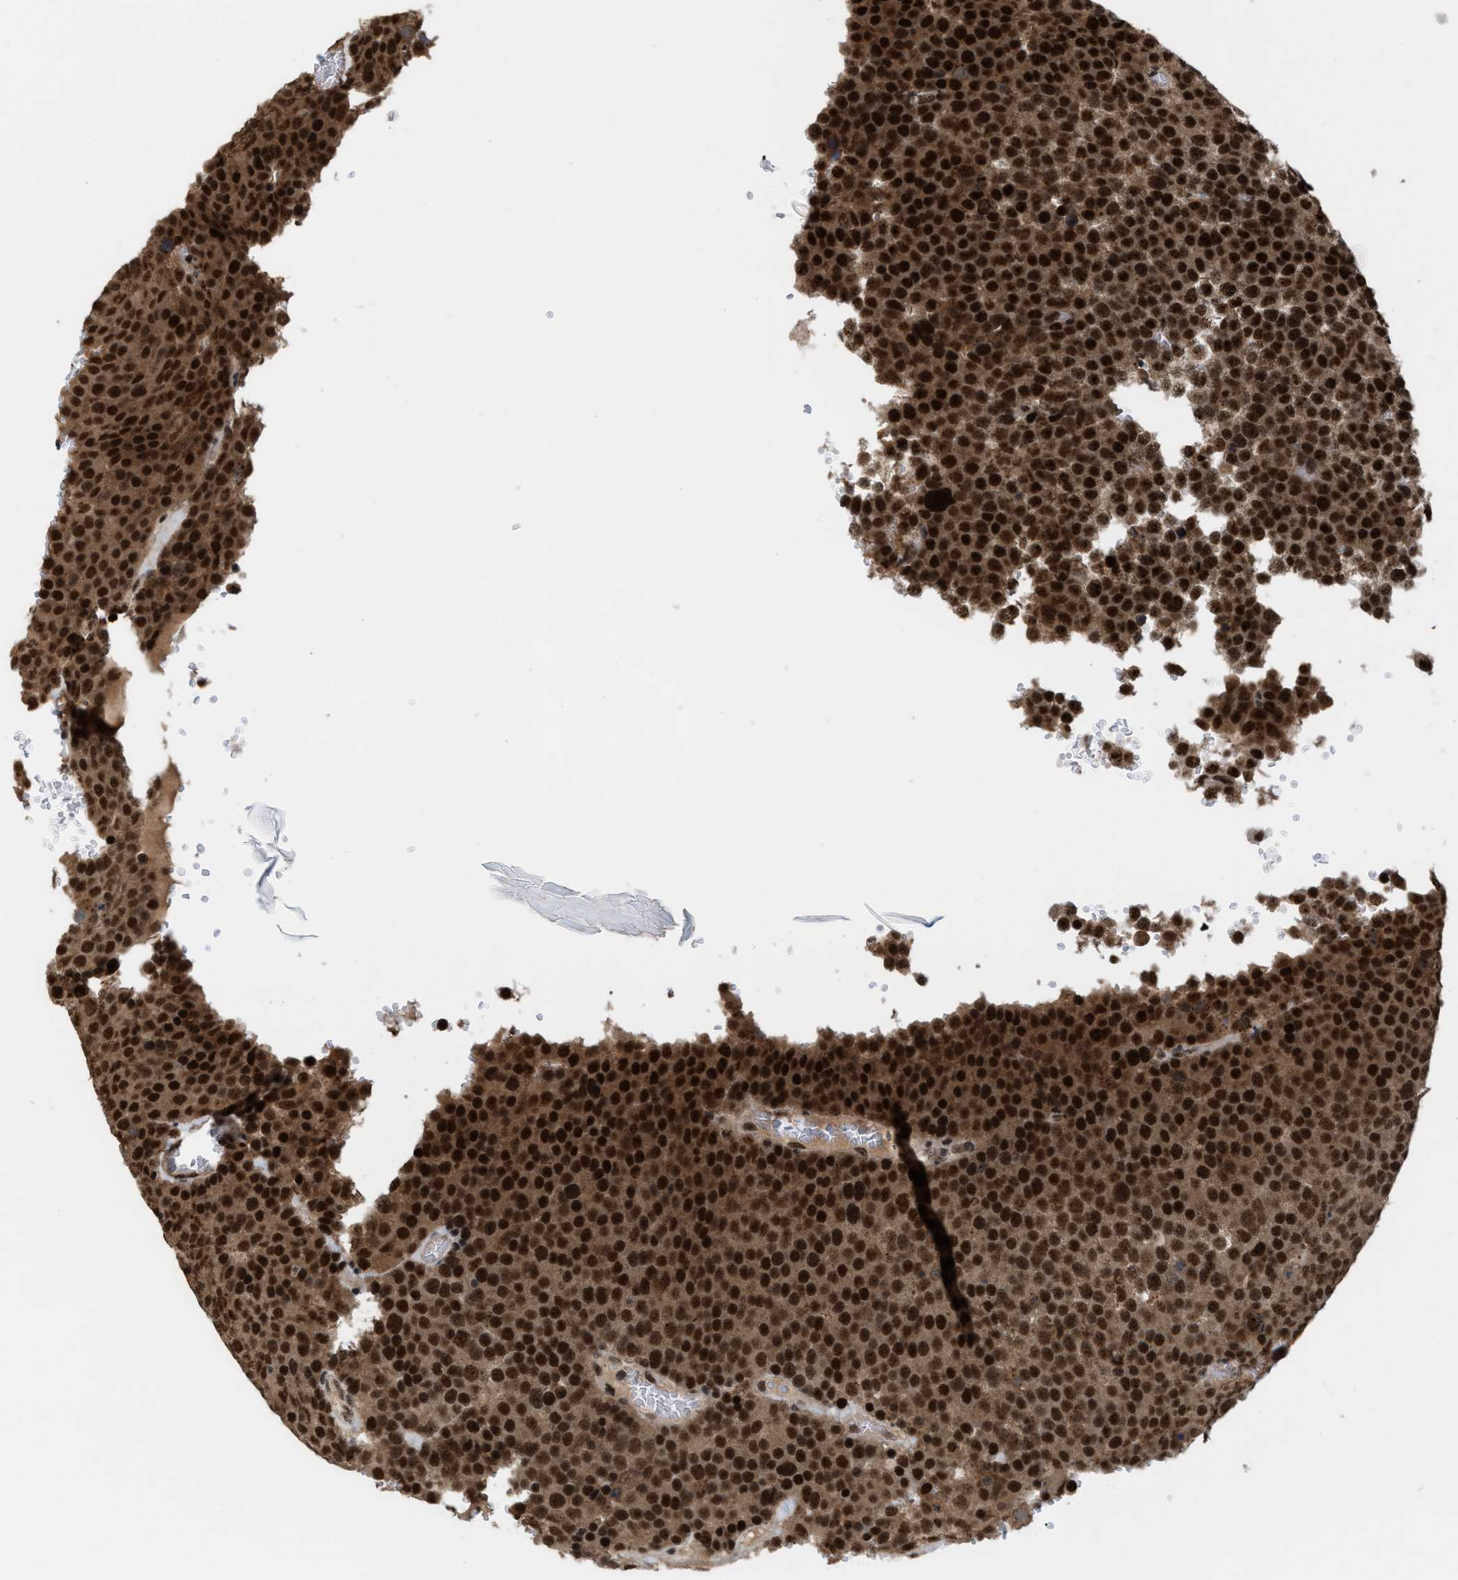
{"staining": {"intensity": "strong", "quantity": ">75%", "location": "cytoplasmic/membranous,nuclear"}, "tissue": "testis cancer", "cell_type": "Tumor cells", "image_type": "cancer", "snomed": [{"axis": "morphology", "description": "Seminoma, NOS"}, {"axis": "topography", "description": "Testis"}], "caption": "Human testis cancer (seminoma) stained with a protein marker demonstrates strong staining in tumor cells.", "gene": "PRPF4", "patient": {"sex": "male", "age": 71}}